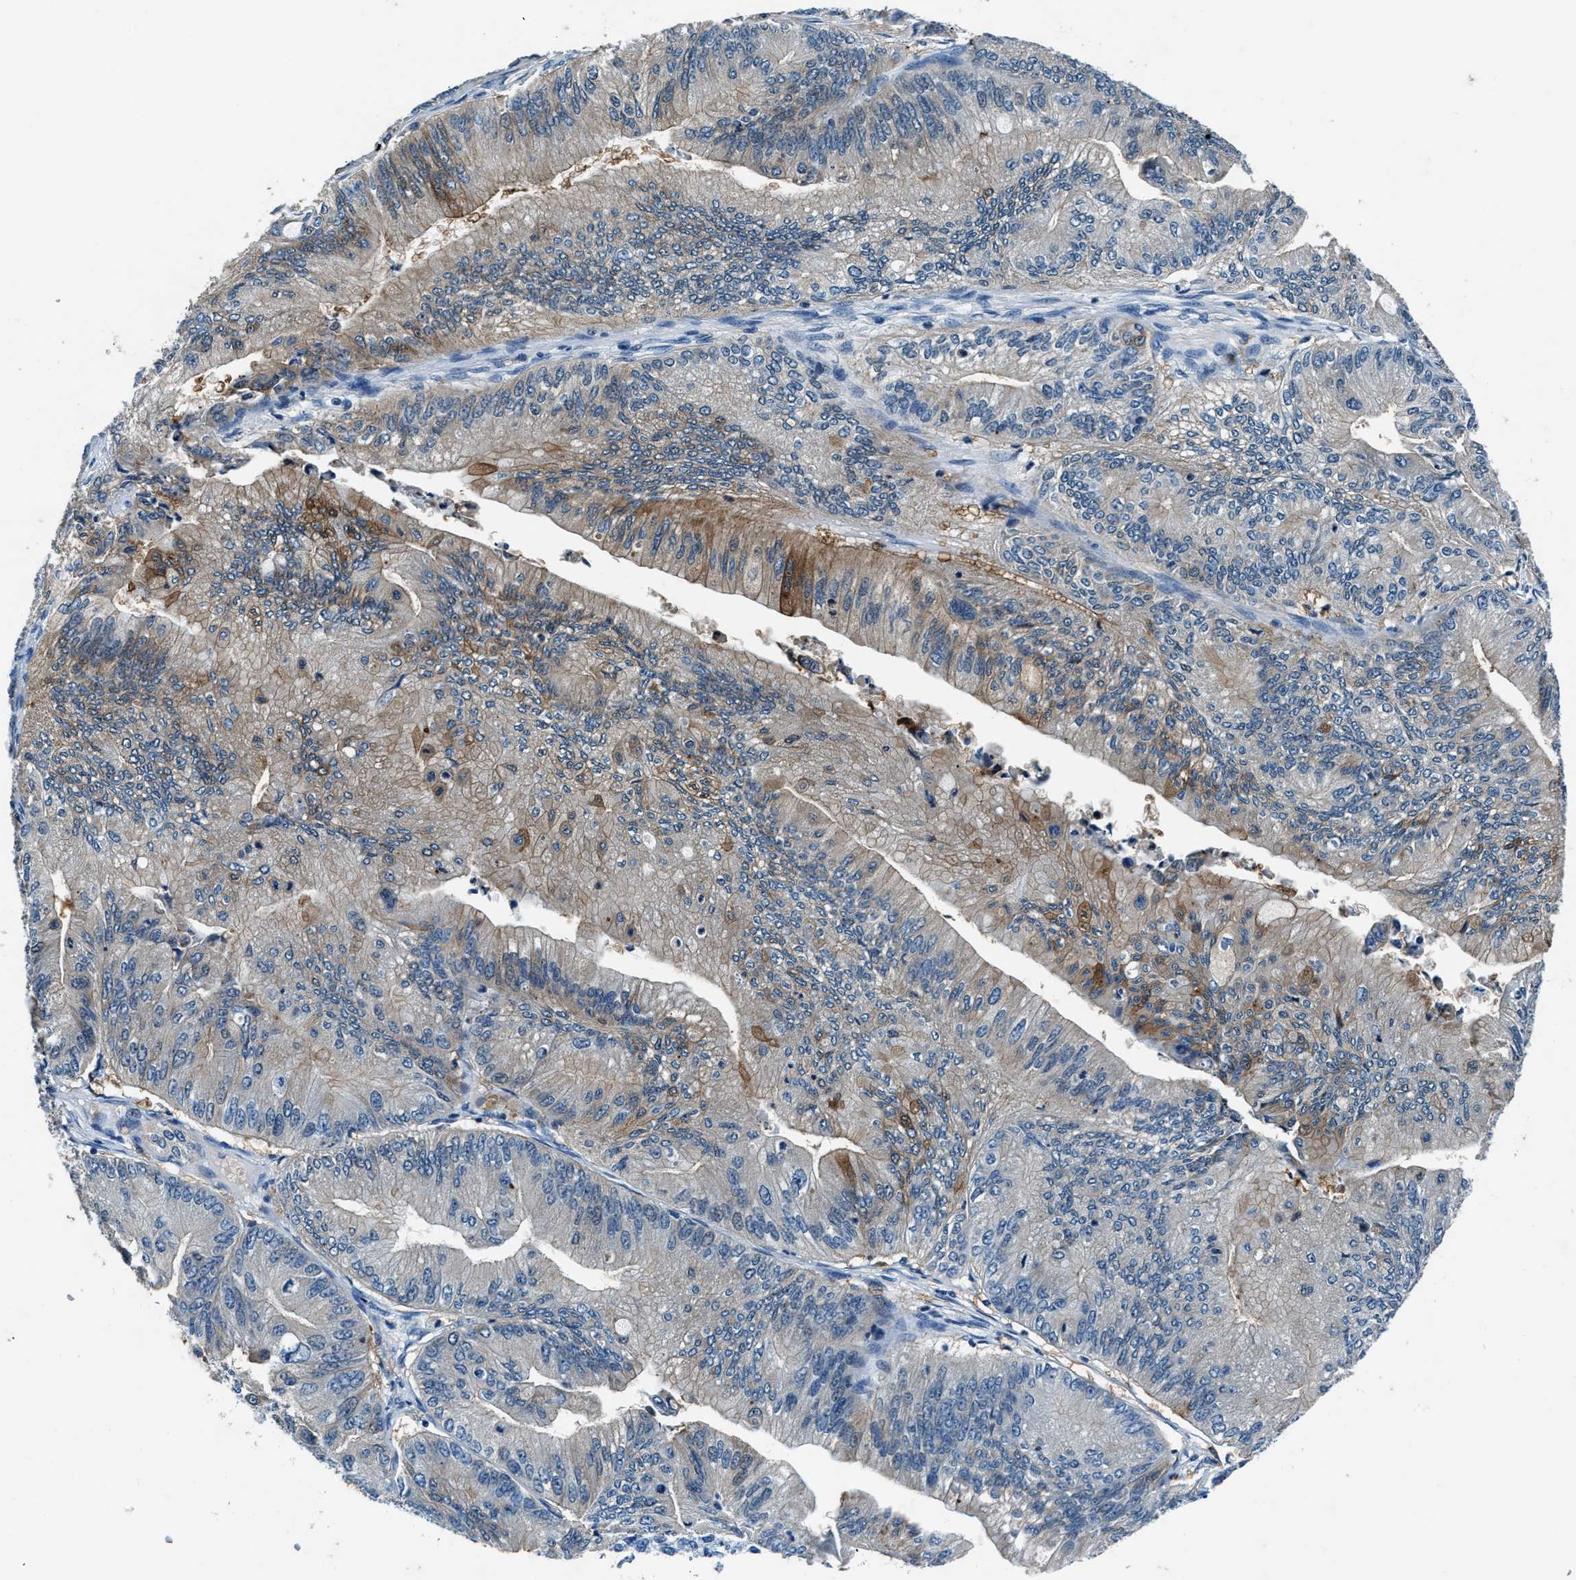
{"staining": {"intensity": "moderate", "quantity": "<25%", "location": "cytoplasmic/membranous"}, "tissue": "ovarian cancer", "cell_type": "Tumor cells", "image_type": "cancer", "snomed": [{"axis": "morphology", "description": "Cystadenocarcinoma, mucinous, NOS"}, {"axis": "topography", "description": "Ovary"}], "caption": "DAB immunohistochemical staining of human mucinous cystadenocarcinoma (ovarian) exhibits moderate cytoplasmic/membranous protein staining in approximately <25% of tumor cells.", "gene": "PTPDC1", "patient": {"sex": "female", "age": 61}}